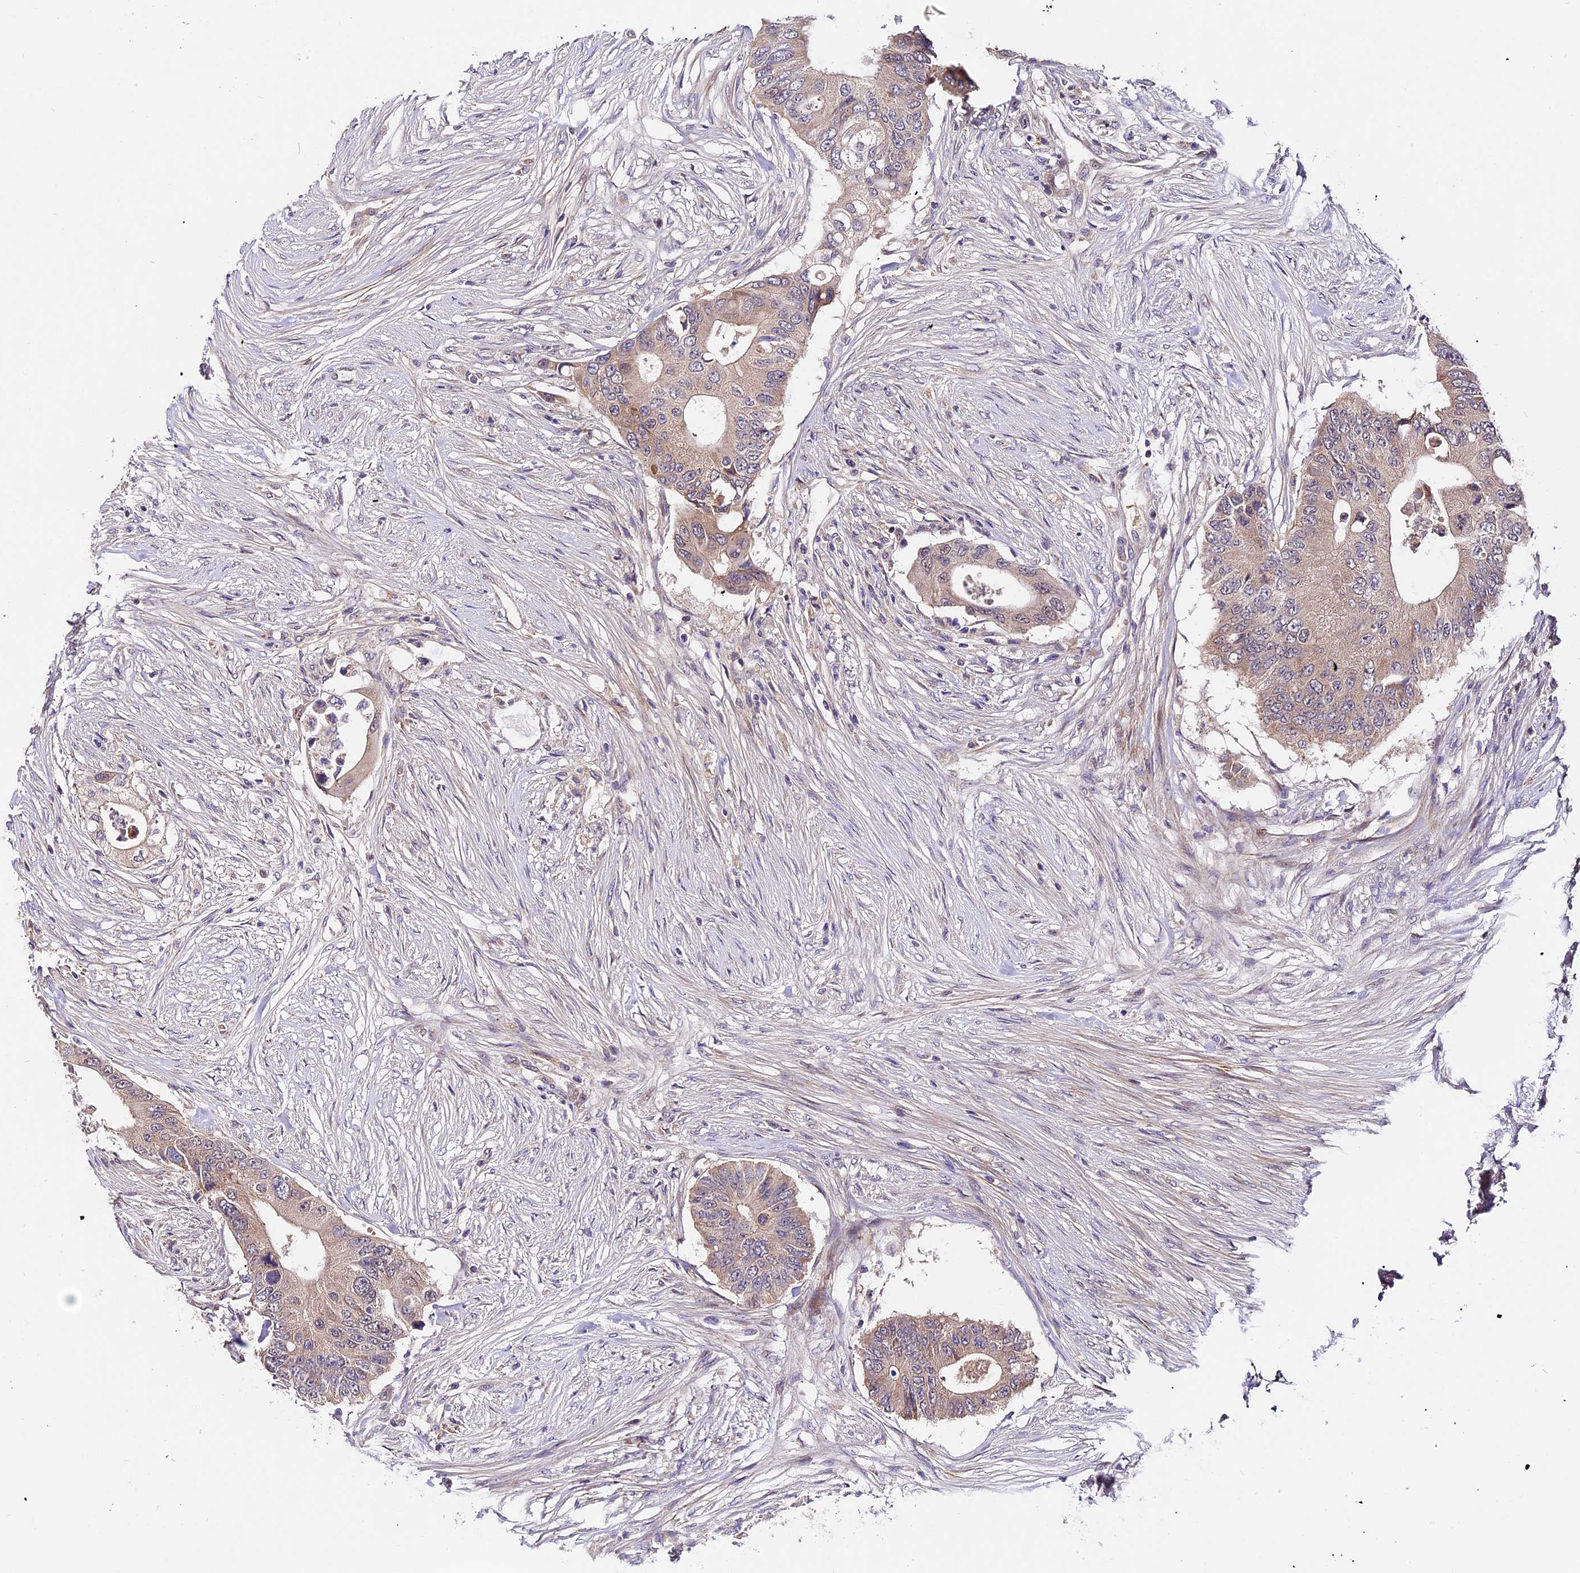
{"staining": {"intensity": "weak", "quantity": ">75%", "location": "cytoplasmic/membranous"}, "tissue": "colorectal cancer", "cell_type": "Tumor cells", "image_type": "cancer", "snomed": [{"axis": "morphology", "description": "Adenocarcinoma, NOS"}, {"axis": "topography", "description": "Colon"}], "caption": "About >75% of tumor cells in colorectal adenocarcinoma display weak cytoplasmic/membranous protein expression as visualized by brown immunohistochemical staining.", "gene": "TRMT1", "patient": {"sex": "male", "age": 71}}